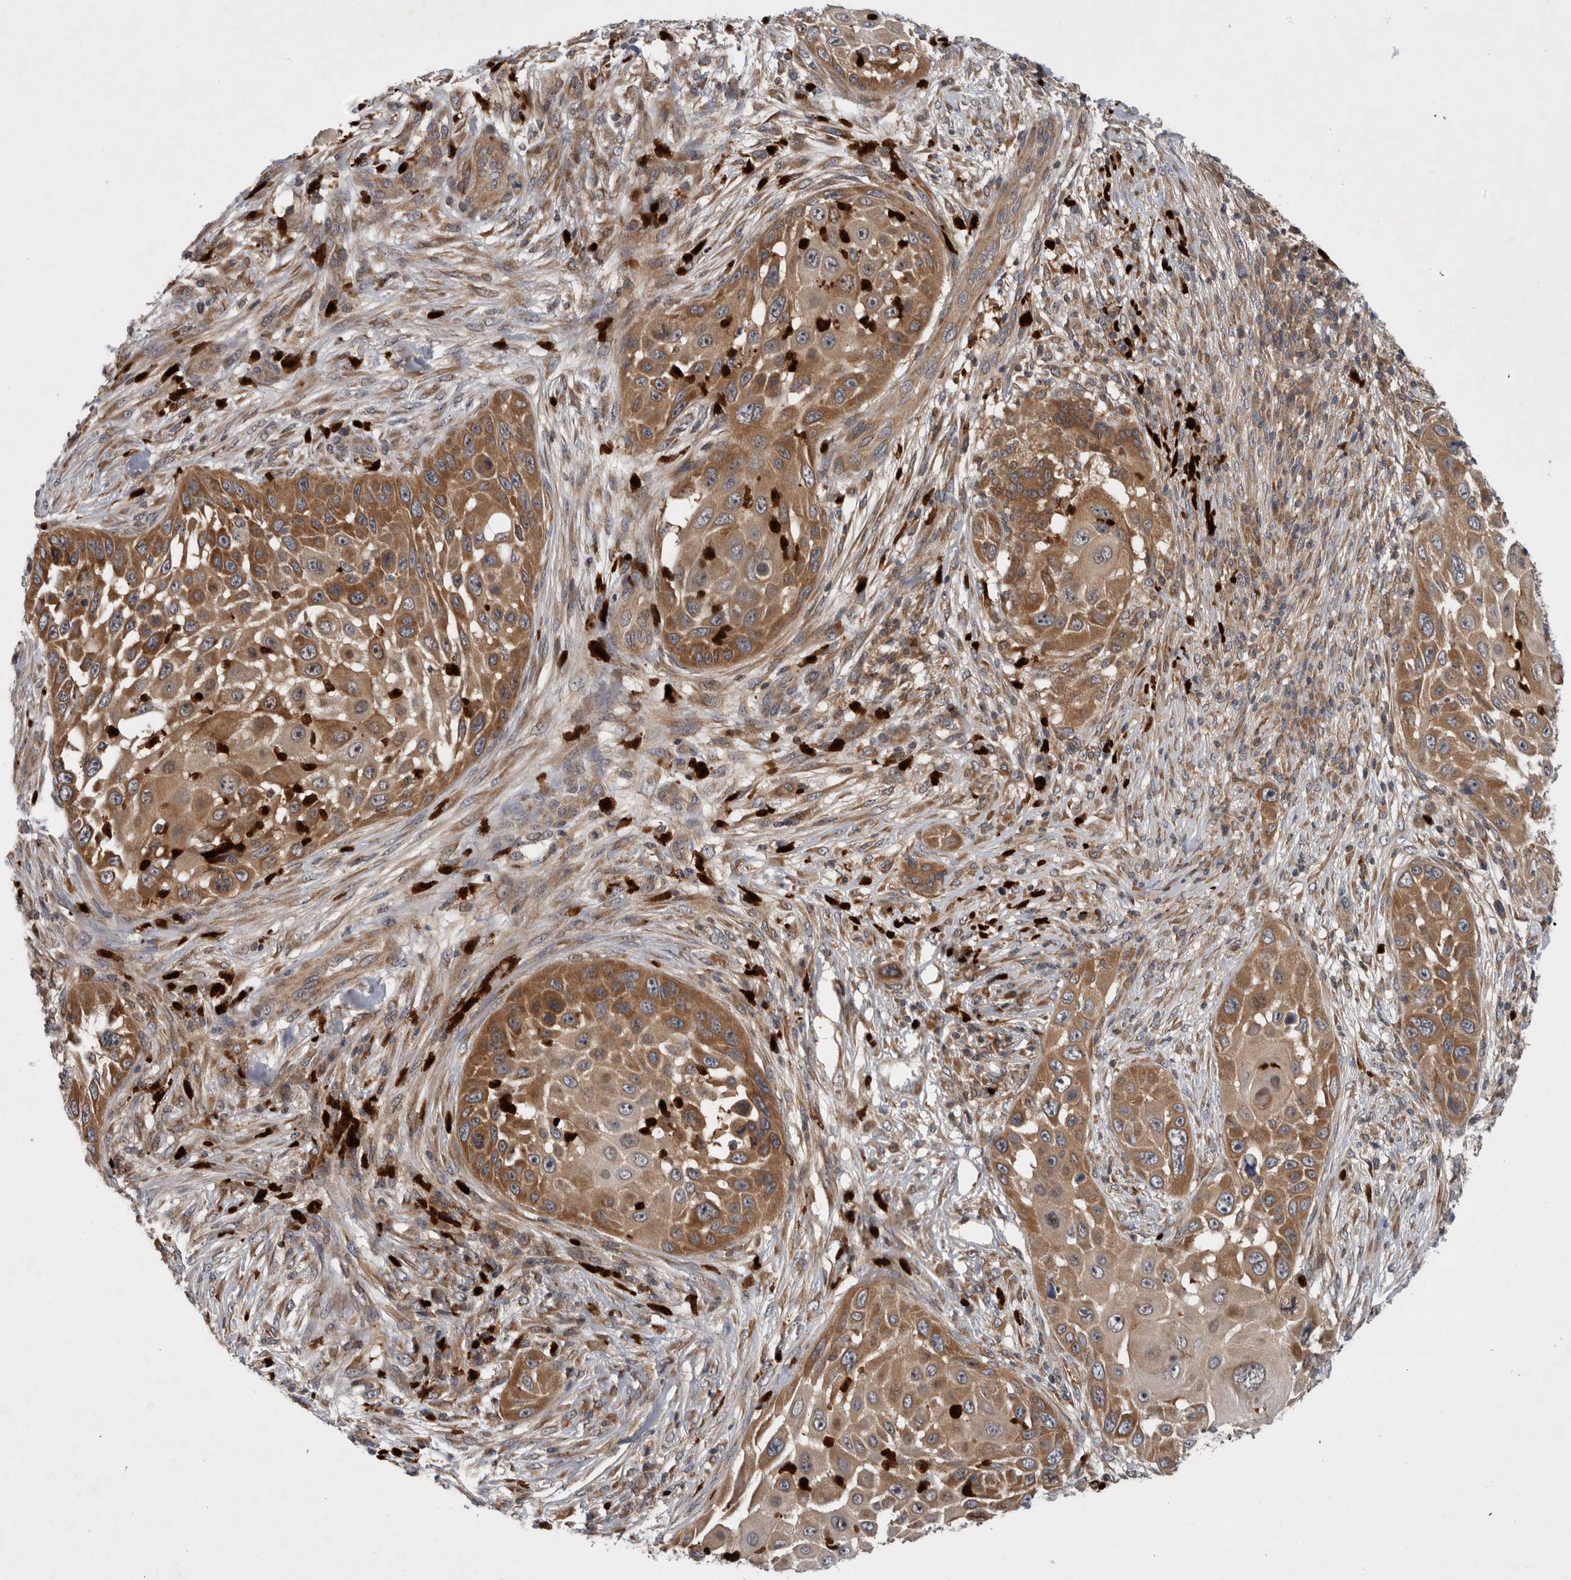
{"staining": {"intensity": "moderate", "quantity": ">75%", "location": "cytoplasmic/membranous"}, "tissue": "skin cancer", "cell_type": "Tumor cells", "image_type": "cancer", "snomed": [{"axis": "morphology", "description": "Squamous cell carcinoma, NOS"}, {"axis": "topography", "description": "Skin"}], "caption": "The histopathology image exhibits a brown stain indicating the presence of a protein in the cytoplasmic/membranous of tumor cells in skin cancer (squamous cell carcinoma).", "gene": "PDCD2", "patient": {"sex": "female", "age": 44}}